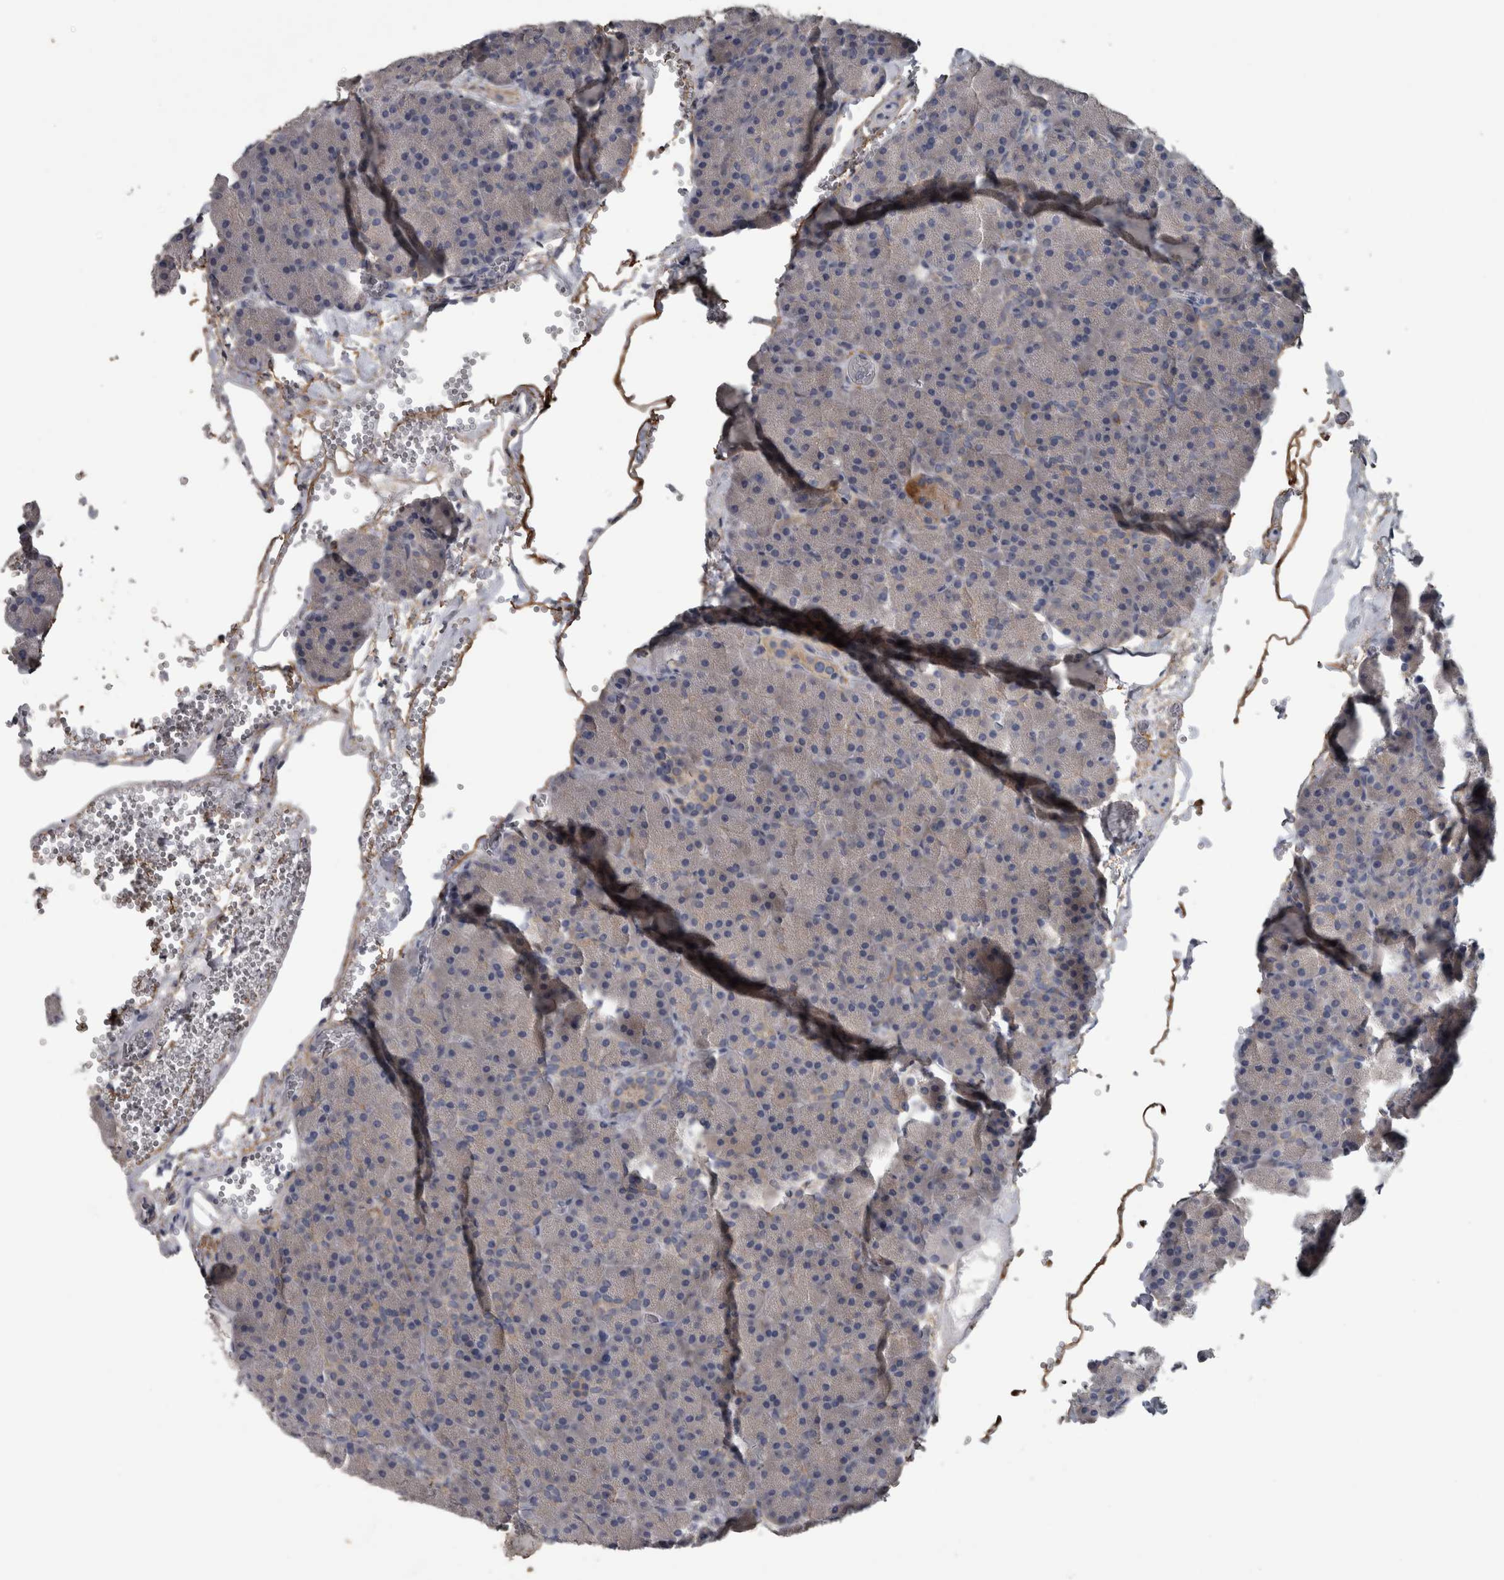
{"staining": {"intensity": "moderate", "quantity": "<25%", "location": "cytoplasmic/membranous"}, "tissue": "pancreas", "cell_type": "Exocrine glandular cells", "image_type": "normal", "snomed": [{"axis": "morphology", "description": "Normal tissue, NOS"}, {"axis": "morphology", "description": "Carcinoid, malignant, NOS"}, {"axis": "topography", "description": "Pancreas"}], "caption": "A photomicrograph of pancreas stained for a protein demonstrates moderate cytoplasmic/membranous brown staining in exocrine glandular cells.", "gene": "EFEMP2", "patient": {"sex": "female", "age": 35}}